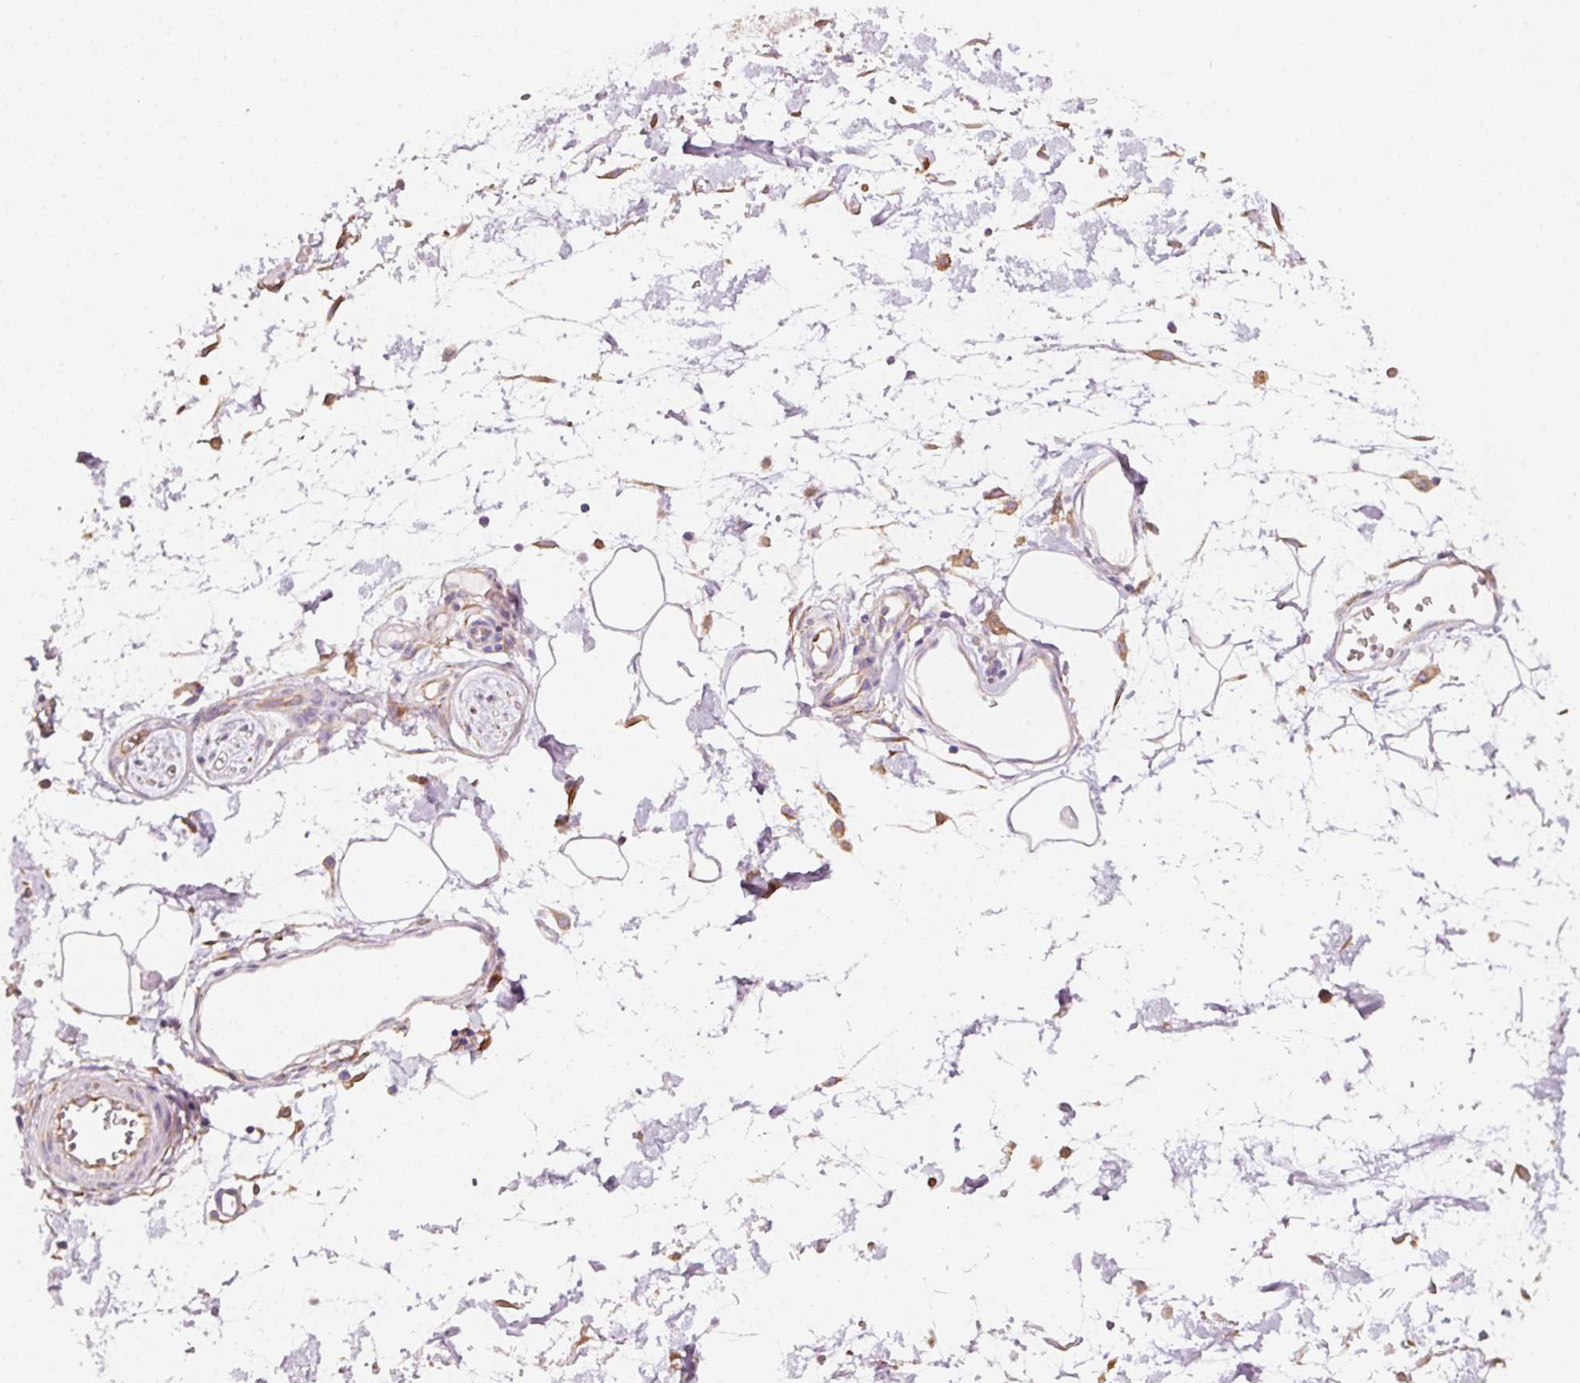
{"staining": {"intensity": "weak", "quantity": "25%-75%", "location": "cytoplasmic/membranous"}, "tissue": "adipose tissue", "cell_type": "Adipocytes", "image_type": "normal", "snomed": [{"axis": "morphology", "description": "Normal tissue, NOS"}, {"axis": "topography", "description": "Vulva"}, {"axis": "topography", "description": "Peripheral nerve tissue"}], "caption": "DAB immunohistochemical staining of benign adipose tissue displays weak cytoplasmic/membranous protein positivity in about 25%-75% of adipocytes. (brown staining indicates protein expression, while blue staining denotes nuclei).", "gene": "GCG", "patient": {"sex": "female", "age": 68}}